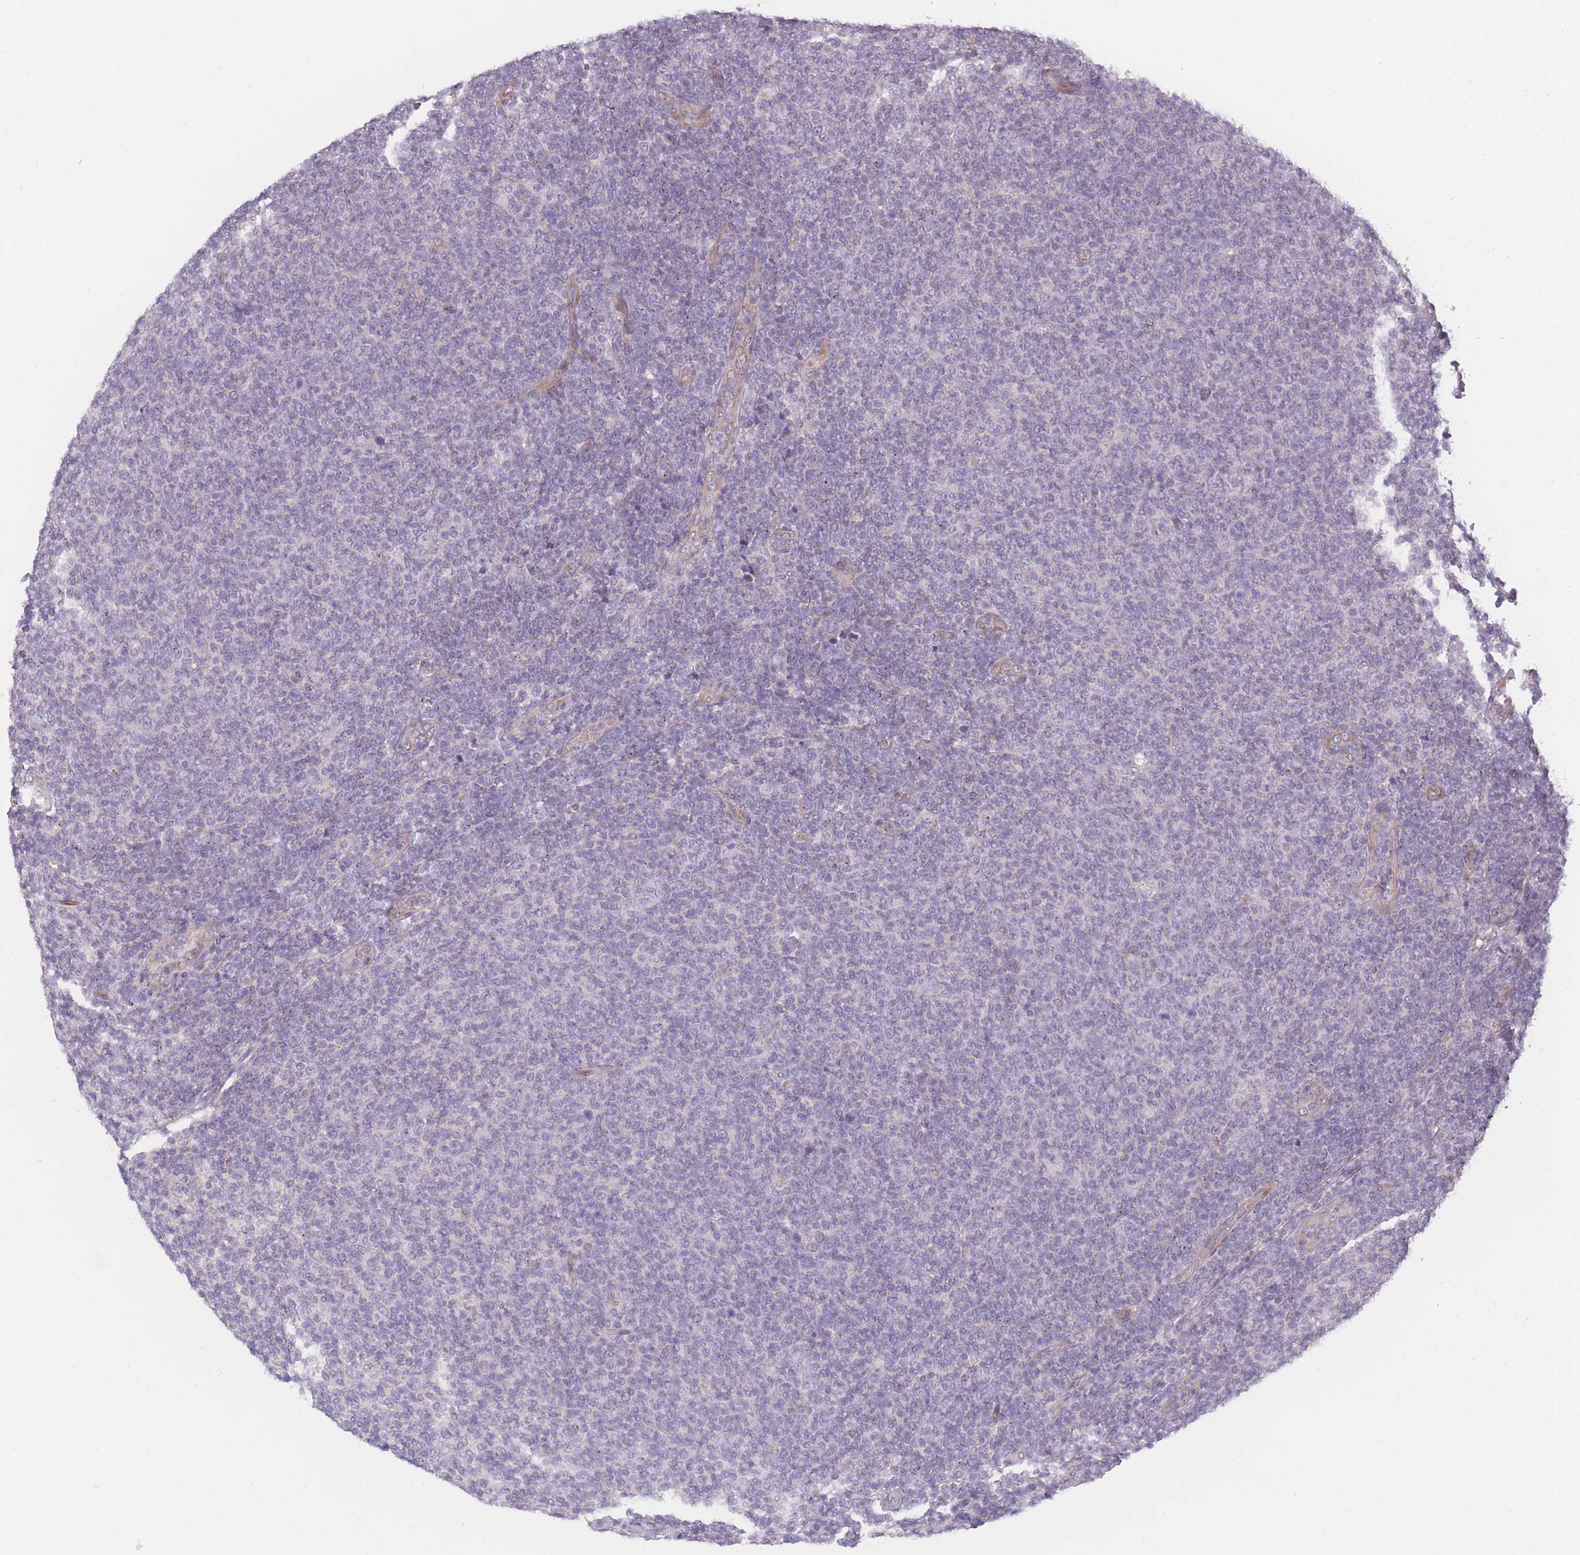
{"staining": {"intensity": "negative", "quantity": "none", "location": "none"}, "tissue": "lymphoma", "cell_type": "Tumor cells", "image_type": "cancer", "snomed": [{"axis": "morphology", "description": "Malignant lymphoma, non-Hodgkin's type, Low grade"}, {"axis": "topography", "description": "Lymph node"}], "caption": "Tumor cells are negative for protein expression in human lymphoma.", "gene": "CCNQ", "patient": {"sex": "male", "age": 66}}